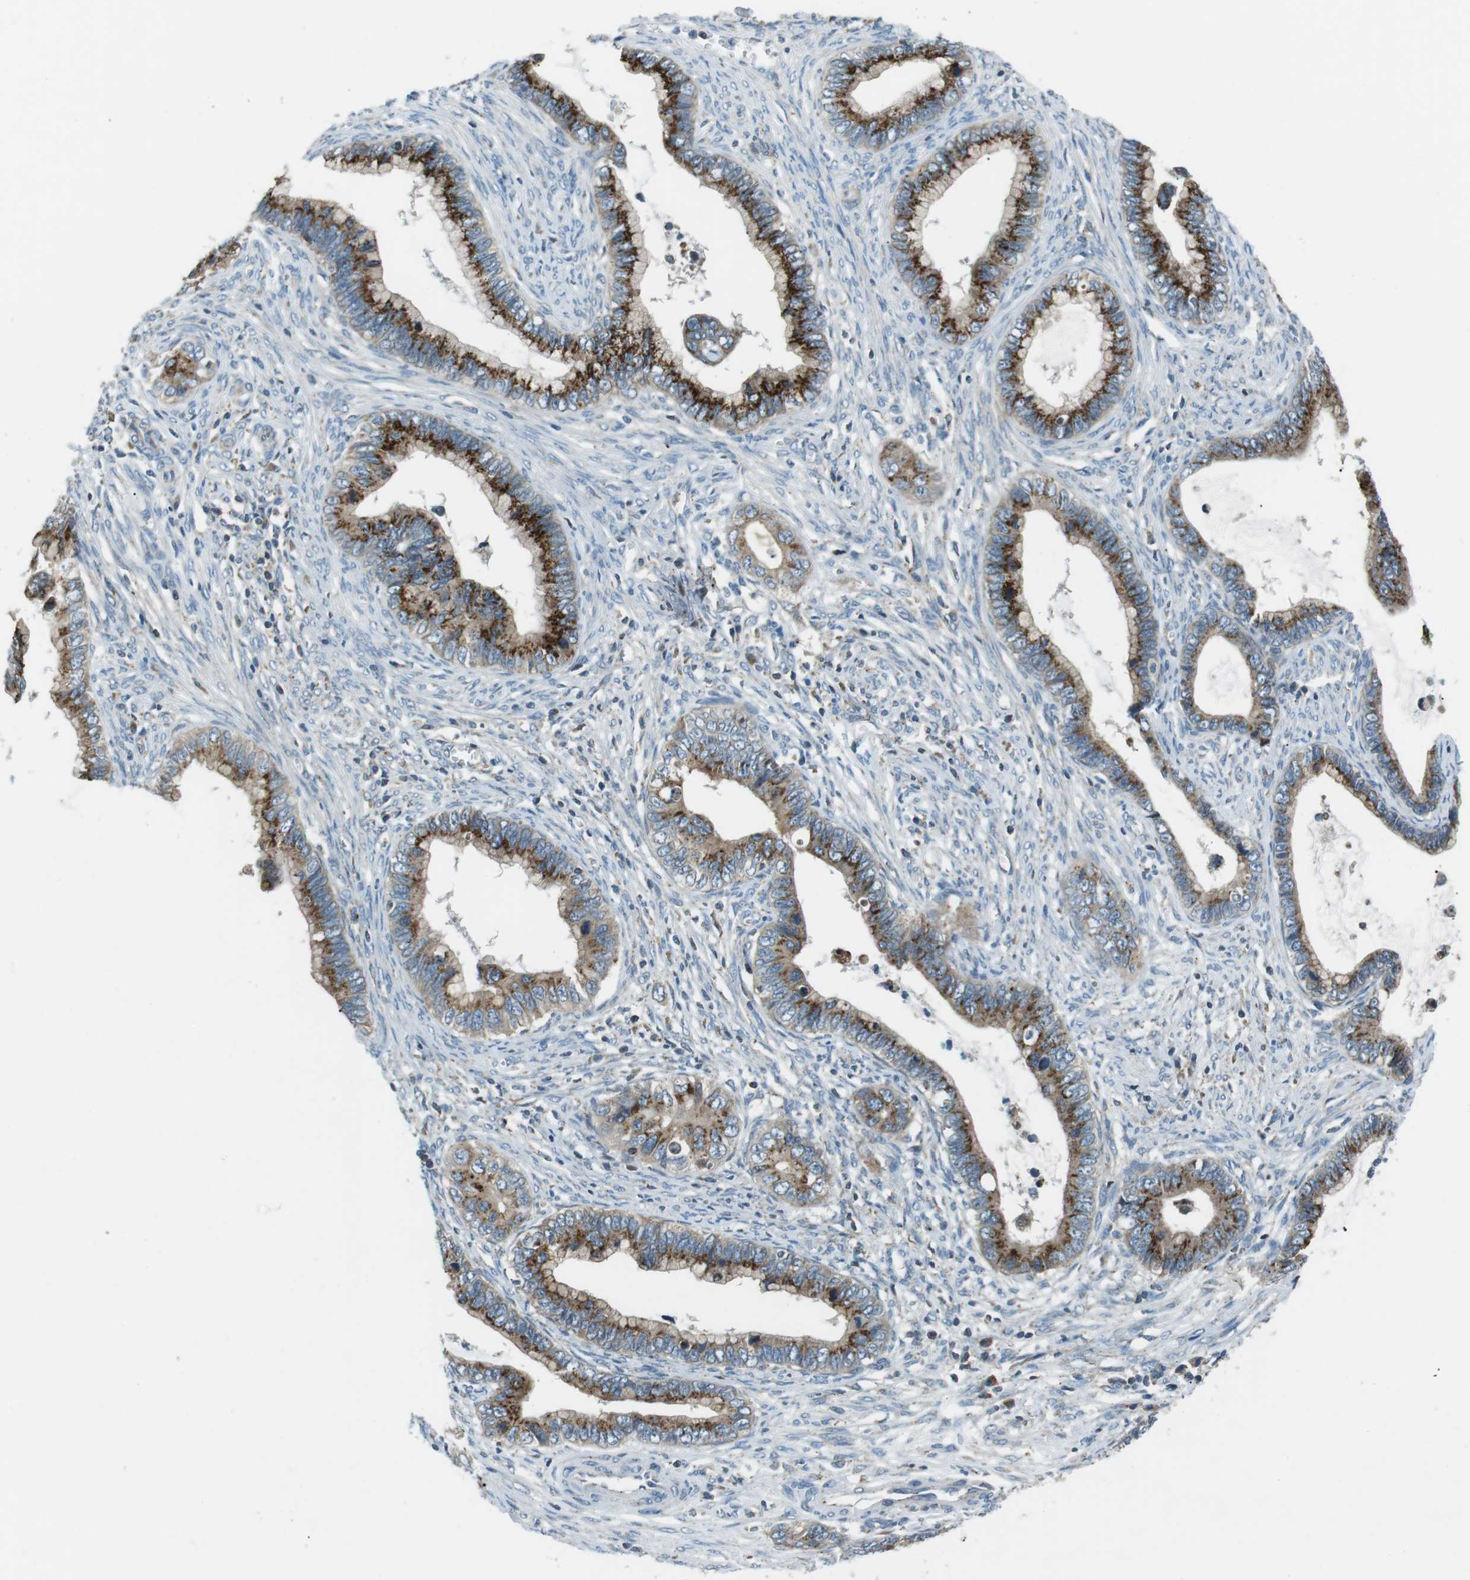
{"staining": {"intensity": "strong", "quantity": ">75%", "location": "cytoplasmic/membranous"}, "tissue": "cervical cancer", "cell_type": "Tumor cells", "image_type": "cancer", "snomed": [{"axis": "morphology", "description": "Adenocarcinoma, NOS"}, {"axis": "topography", "description": "Cervix"}], "caption": "Cervical cancer stained for a protein (brown) exhibits strong cytoplasmic/membranous positive staining in approximately >75% of tumor cells.", "gene": "FAM3B", "patient": {"sex": "female", "age": 44}}